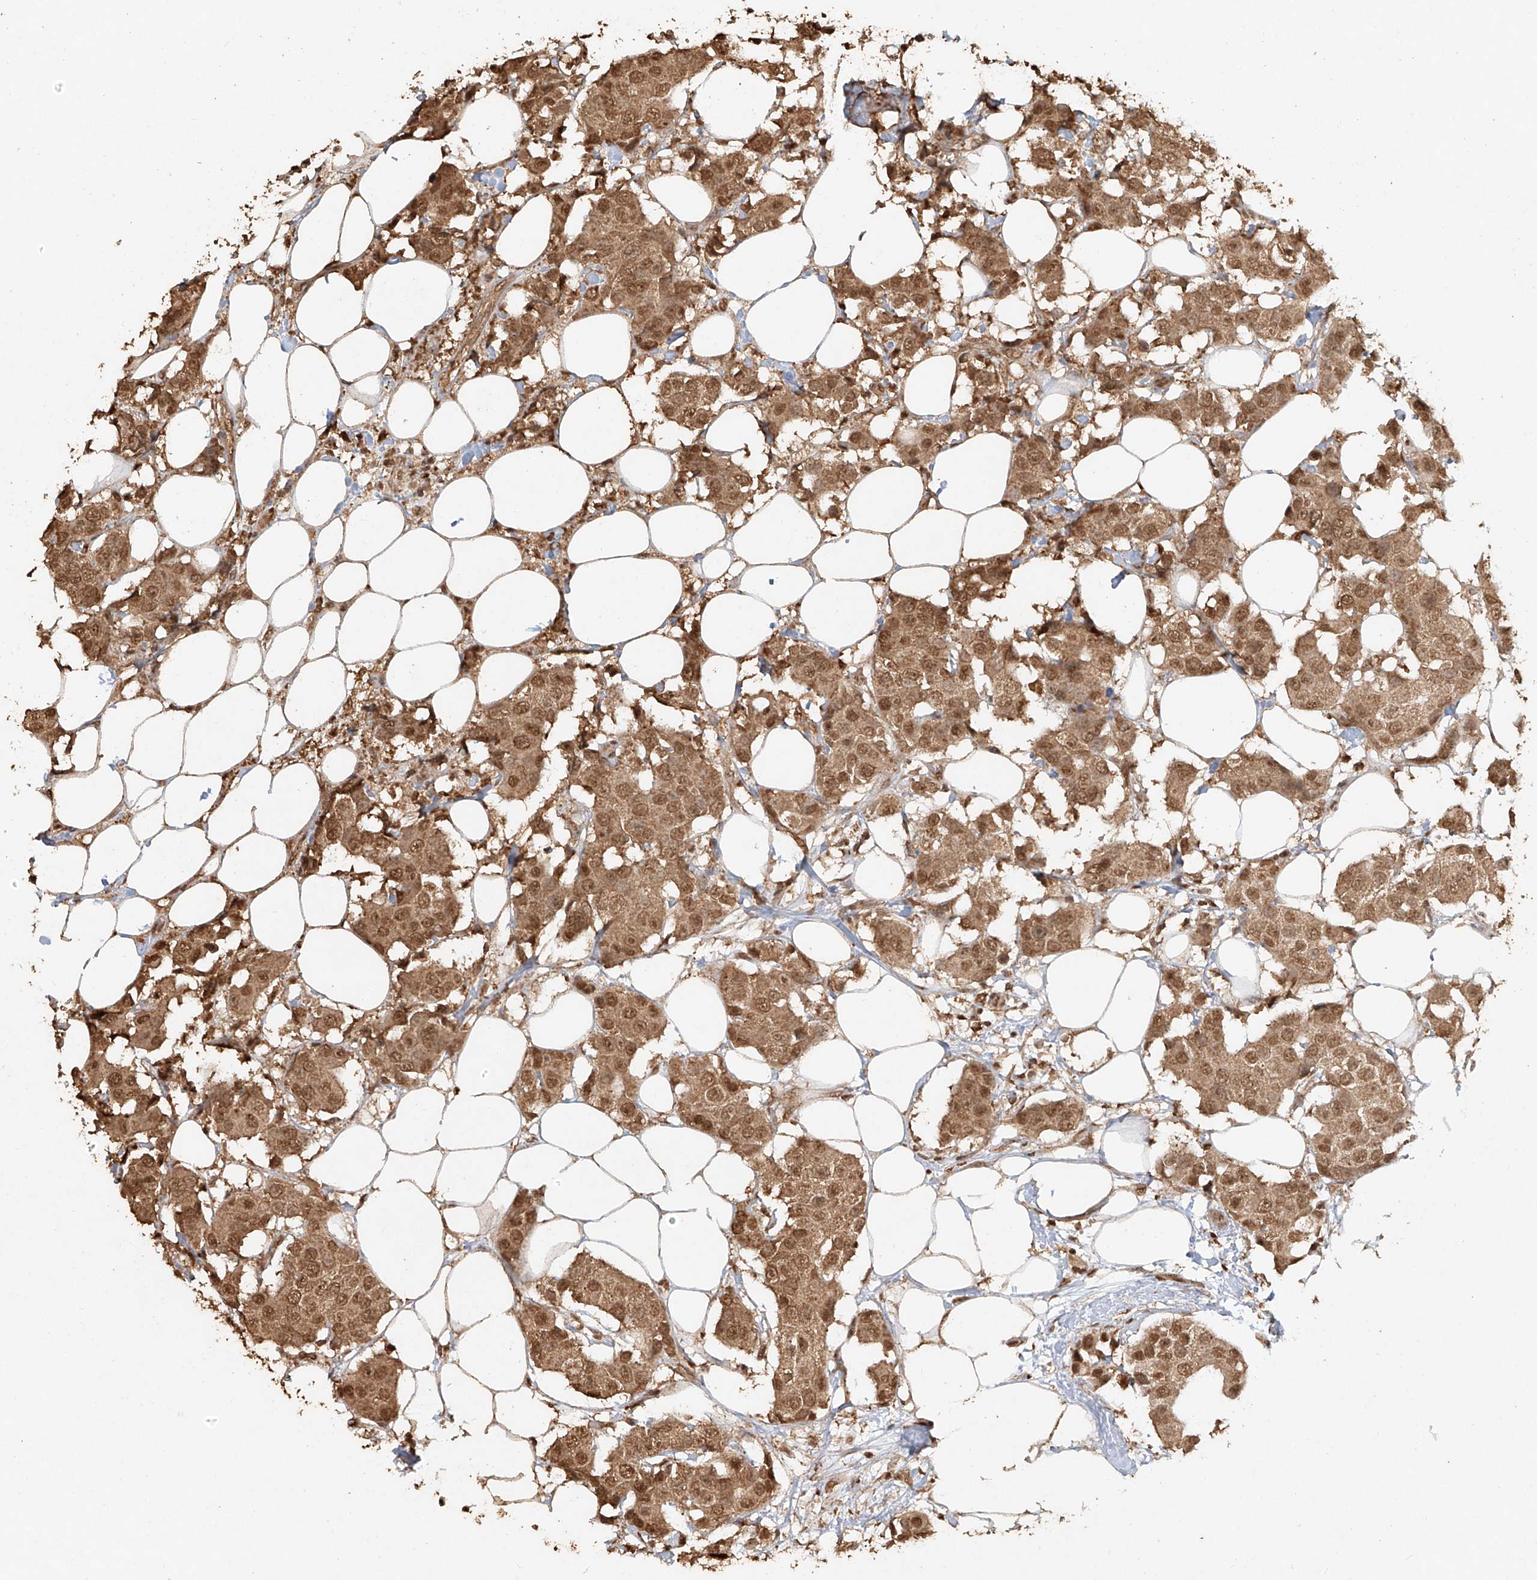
{"staining": {"intensity": "moderate", "quantity": ">75%", "location": "cytoplasmic/membranous,nuclear"}, "tissue": "breast cancer", "cell_type": "Tumor cells", "image_type": "cancer", "snomed": [{"axis": "morphology", "description": "Normal tissue, NOS"}, {"axis": "morphology", "description": "Duct carcinoma"}, {"axis": "topography", "description": "Breast"}], "caption": "The histopathology image displays a brown stain indicating the presence of a protein in the cytoplasmic/membranous and nuclear of tumor cells in breast cancer.", "gene": "TIGAR", "patient": {"sex": "female", "age": 39}}